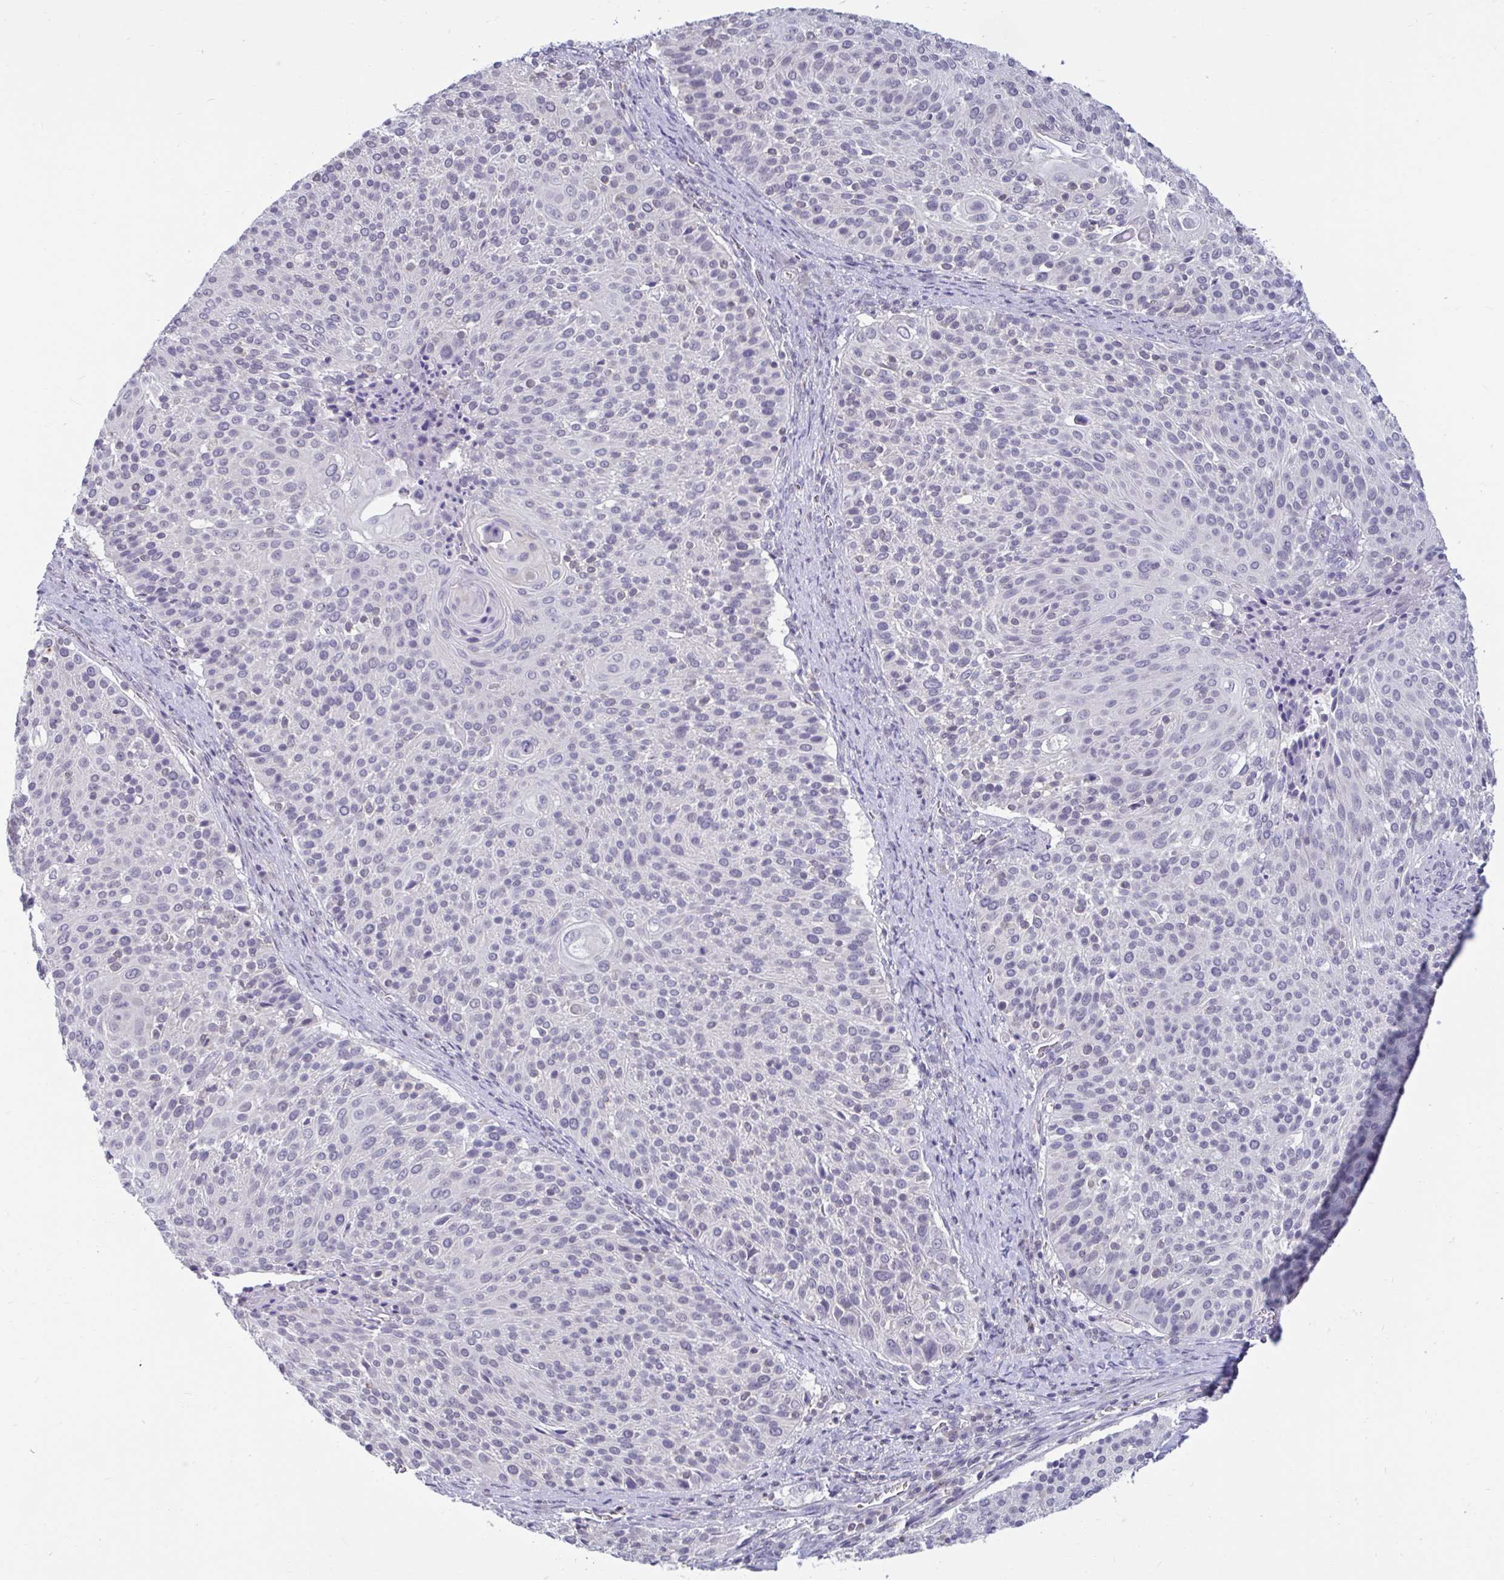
{"staining": {"intensity": "negative", "quantity": "none", "location": "none"}, "tissue": "cervical cancer", "cell_type": "Tumor cells", "image_type": "cancer", "snomed": [{"axis": "morphology", "description": "Squamous cell carcinoma, NOS"}, {"axis": "topography", "description": "Cervix"}], "caption": "Tumor cells show no significant positivity in cervical cancer. (DAB immunohistochemistry with hematoxylin counter stain).", "gene": "ARPP19", "patient": {"sex": "female", "age": 31}}